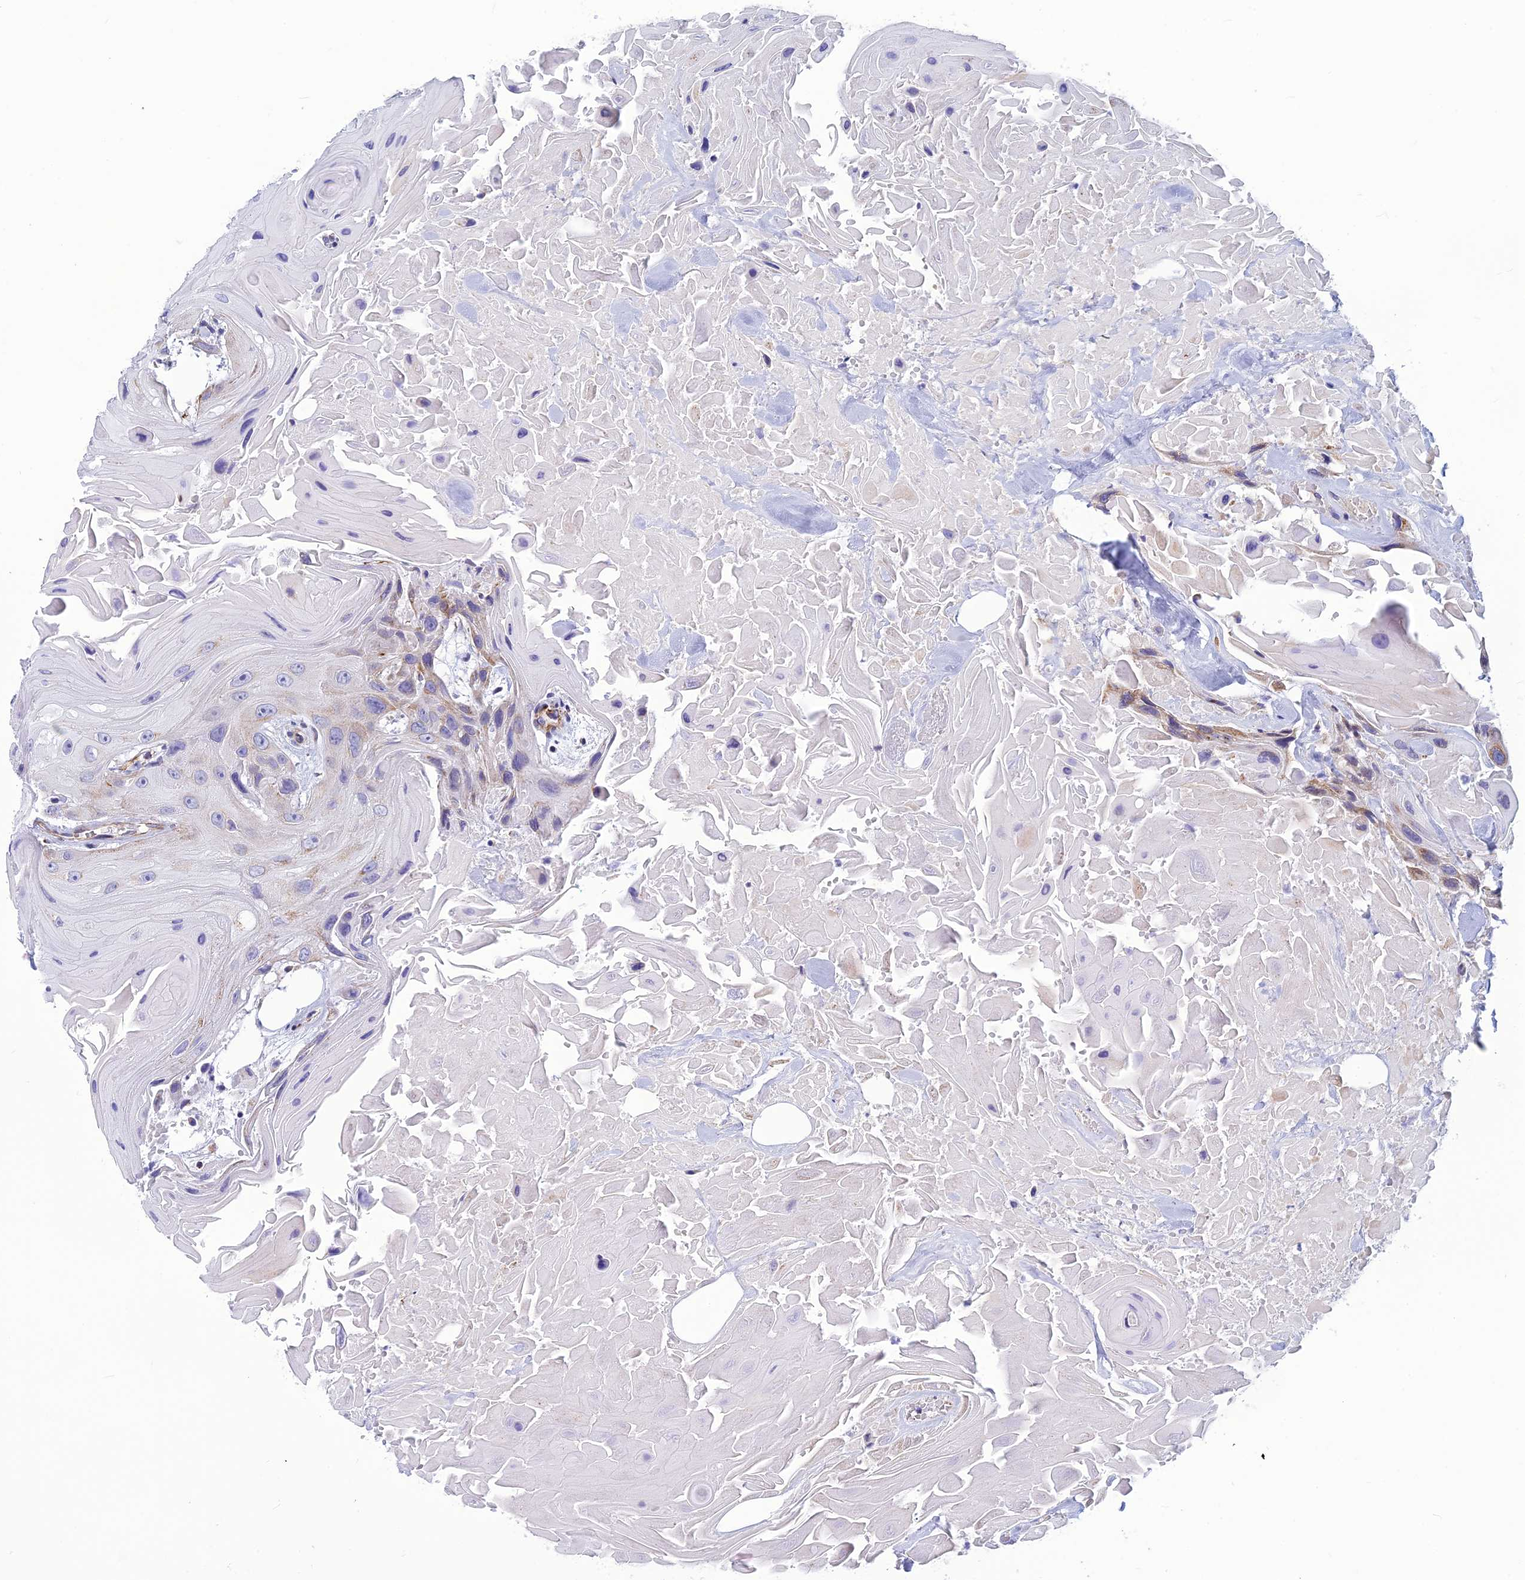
{"staining": {"intensity": "weak", "quantity": "<25%", "location": "cytoplasmic/membranous"}, "tissue": "head and neck cancer", "cell_type": "Tumor cells", "image_type": "cancer", "snomed": [{"axis": "morphology", "description": "Squamous cell carcinoma, NOS"}, {"axis": "topography", "description": "Head-Neck"}], "caption": "DAB immunohistochemical staining of human head and neck cancer exhibits no significant staining in tumor cells. (Brightfield microscopy of DAB (3,3'-diaminobenzidine) immunohistochemistry at high magnification).", "gene": "POMGNT1", "patient": {"sex": "male", "age": 81}}